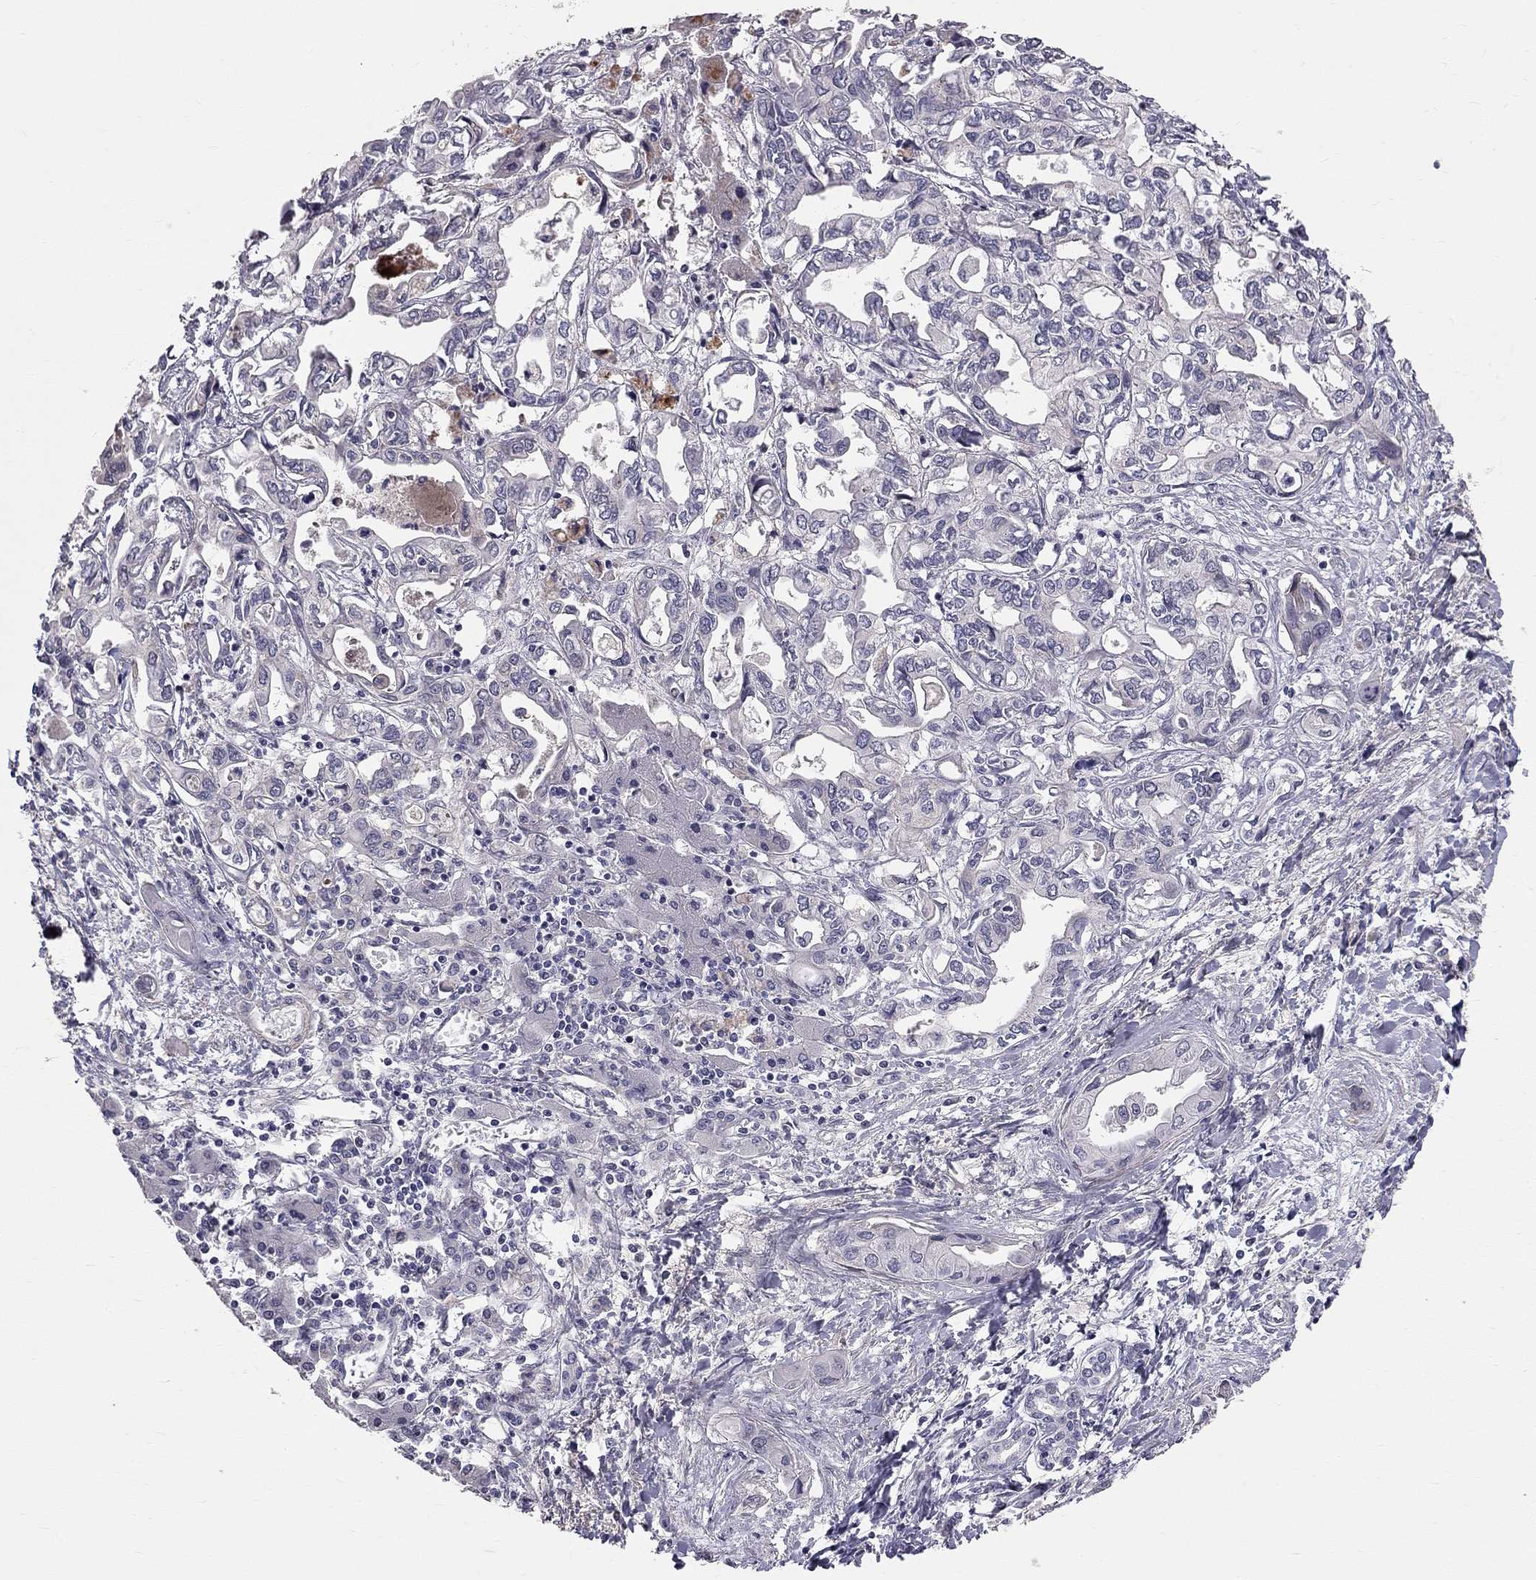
{"staining": {"intensity": "negative", "quantity": "none", "location": "none"}, "tissue": "liver cancer", "cell_type": "Tumor cells", "image_type": "cancer", "snomed": [{"axis": "morphology", "description": "Cholangiocarcinoma"}, {"axis": "topography", "description": "Liver"}], "caption": "Tumor cells show no significant protein positivity in liver cancer.", "gene": "GJB4", "patient": {"sex": "female", "age": 64}}